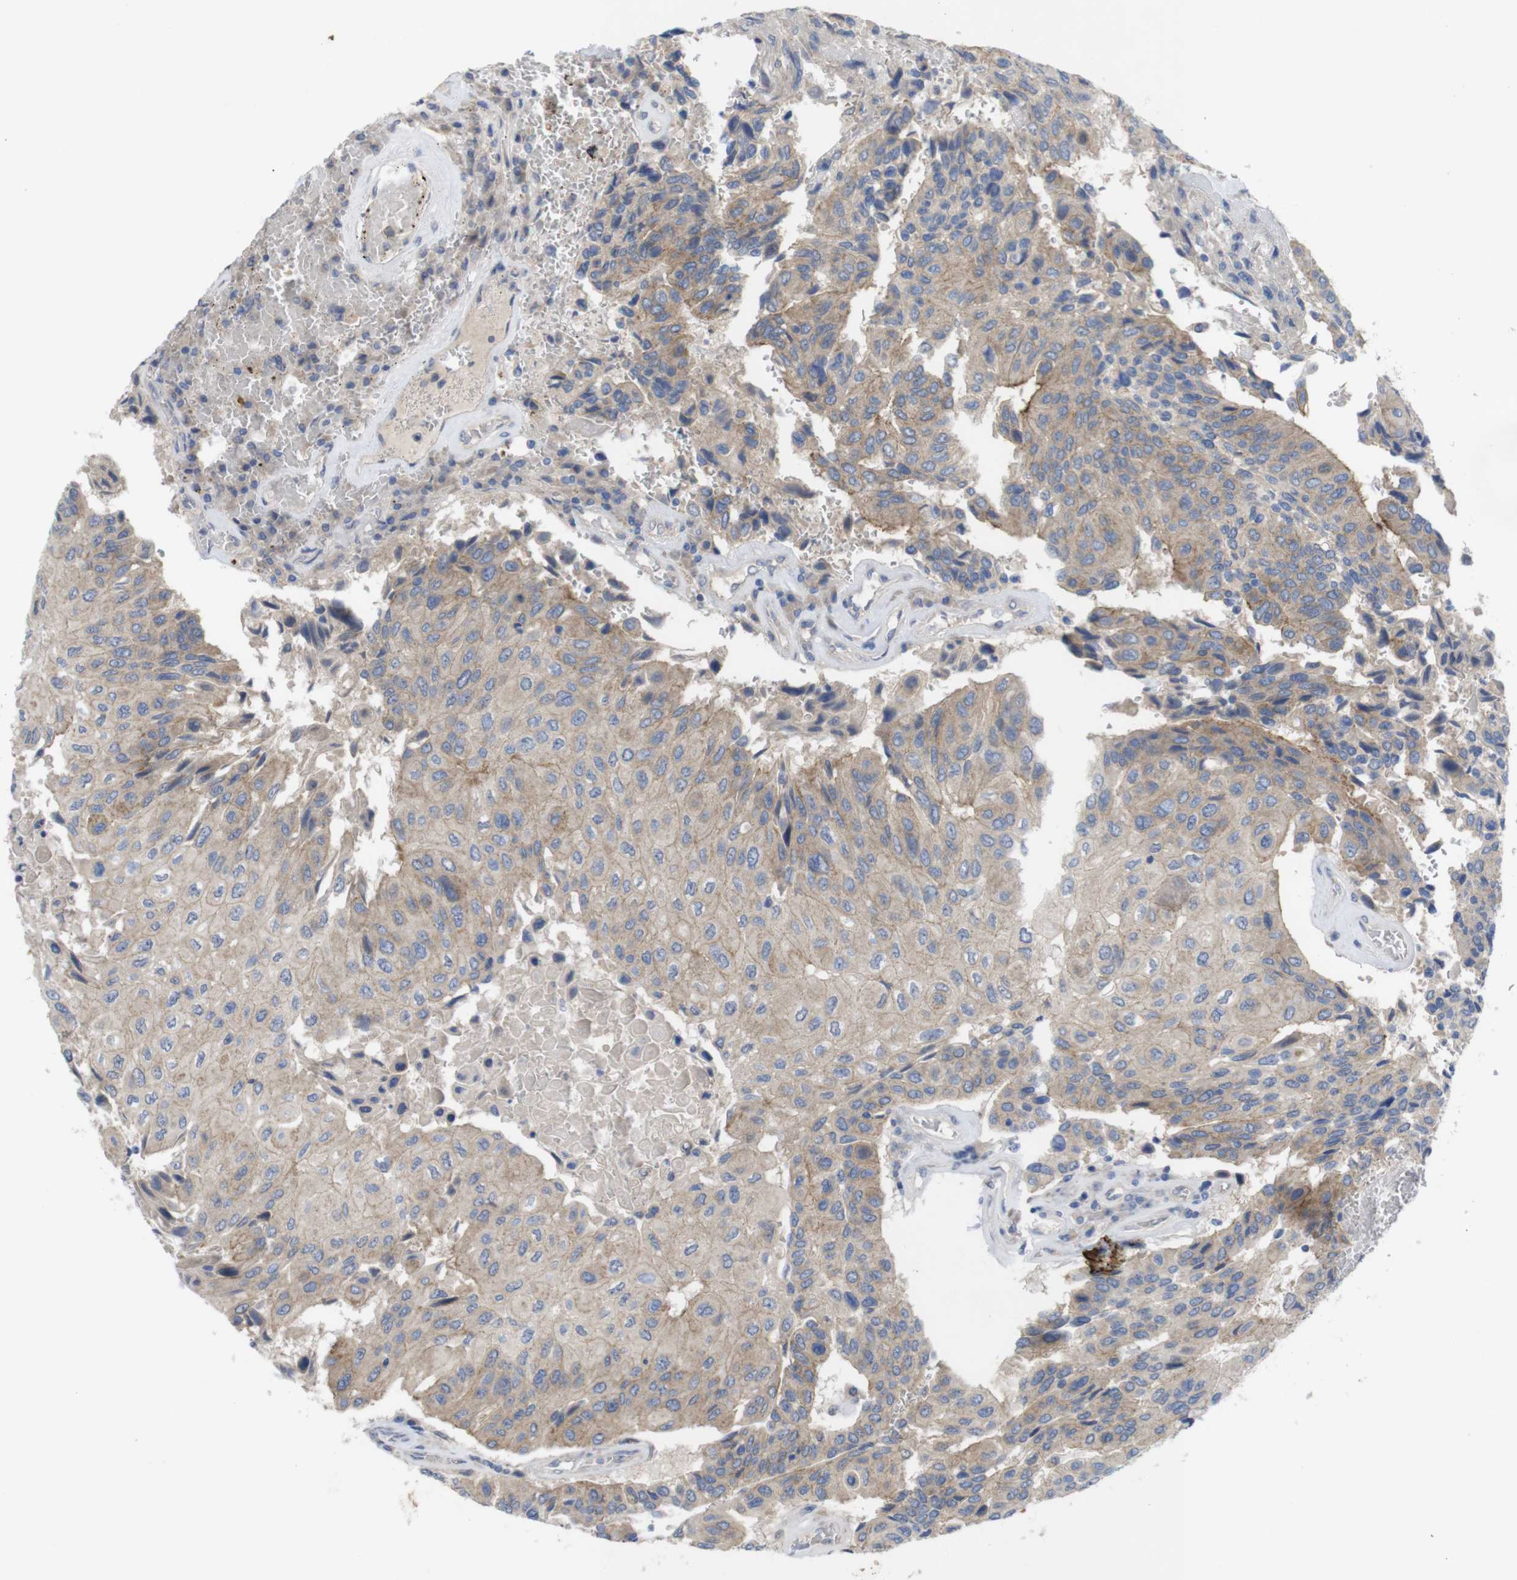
{"staining": {"intensity": "moderate", "quantity": "<25%", "location": "cytoplasmic/membranous"}, "tissue": "urothelial cancer", "cell_type": "Tumor cells", "image_type": "cancer", "snomed": [{"axis": "morphology", "description": "Urothelial carcinoma, High grade"}, {"axis": "topography", "description": "Urinary bladder"}], "caption": "This photomicrograph shows IHC staining of high-grade urothelial carcinoma, with low moderate cytoplasmic/membranous expression in about <25% of tumor cells.", "gene": "KIDINS220", "patient": {"sex": "female", "age": 85}}